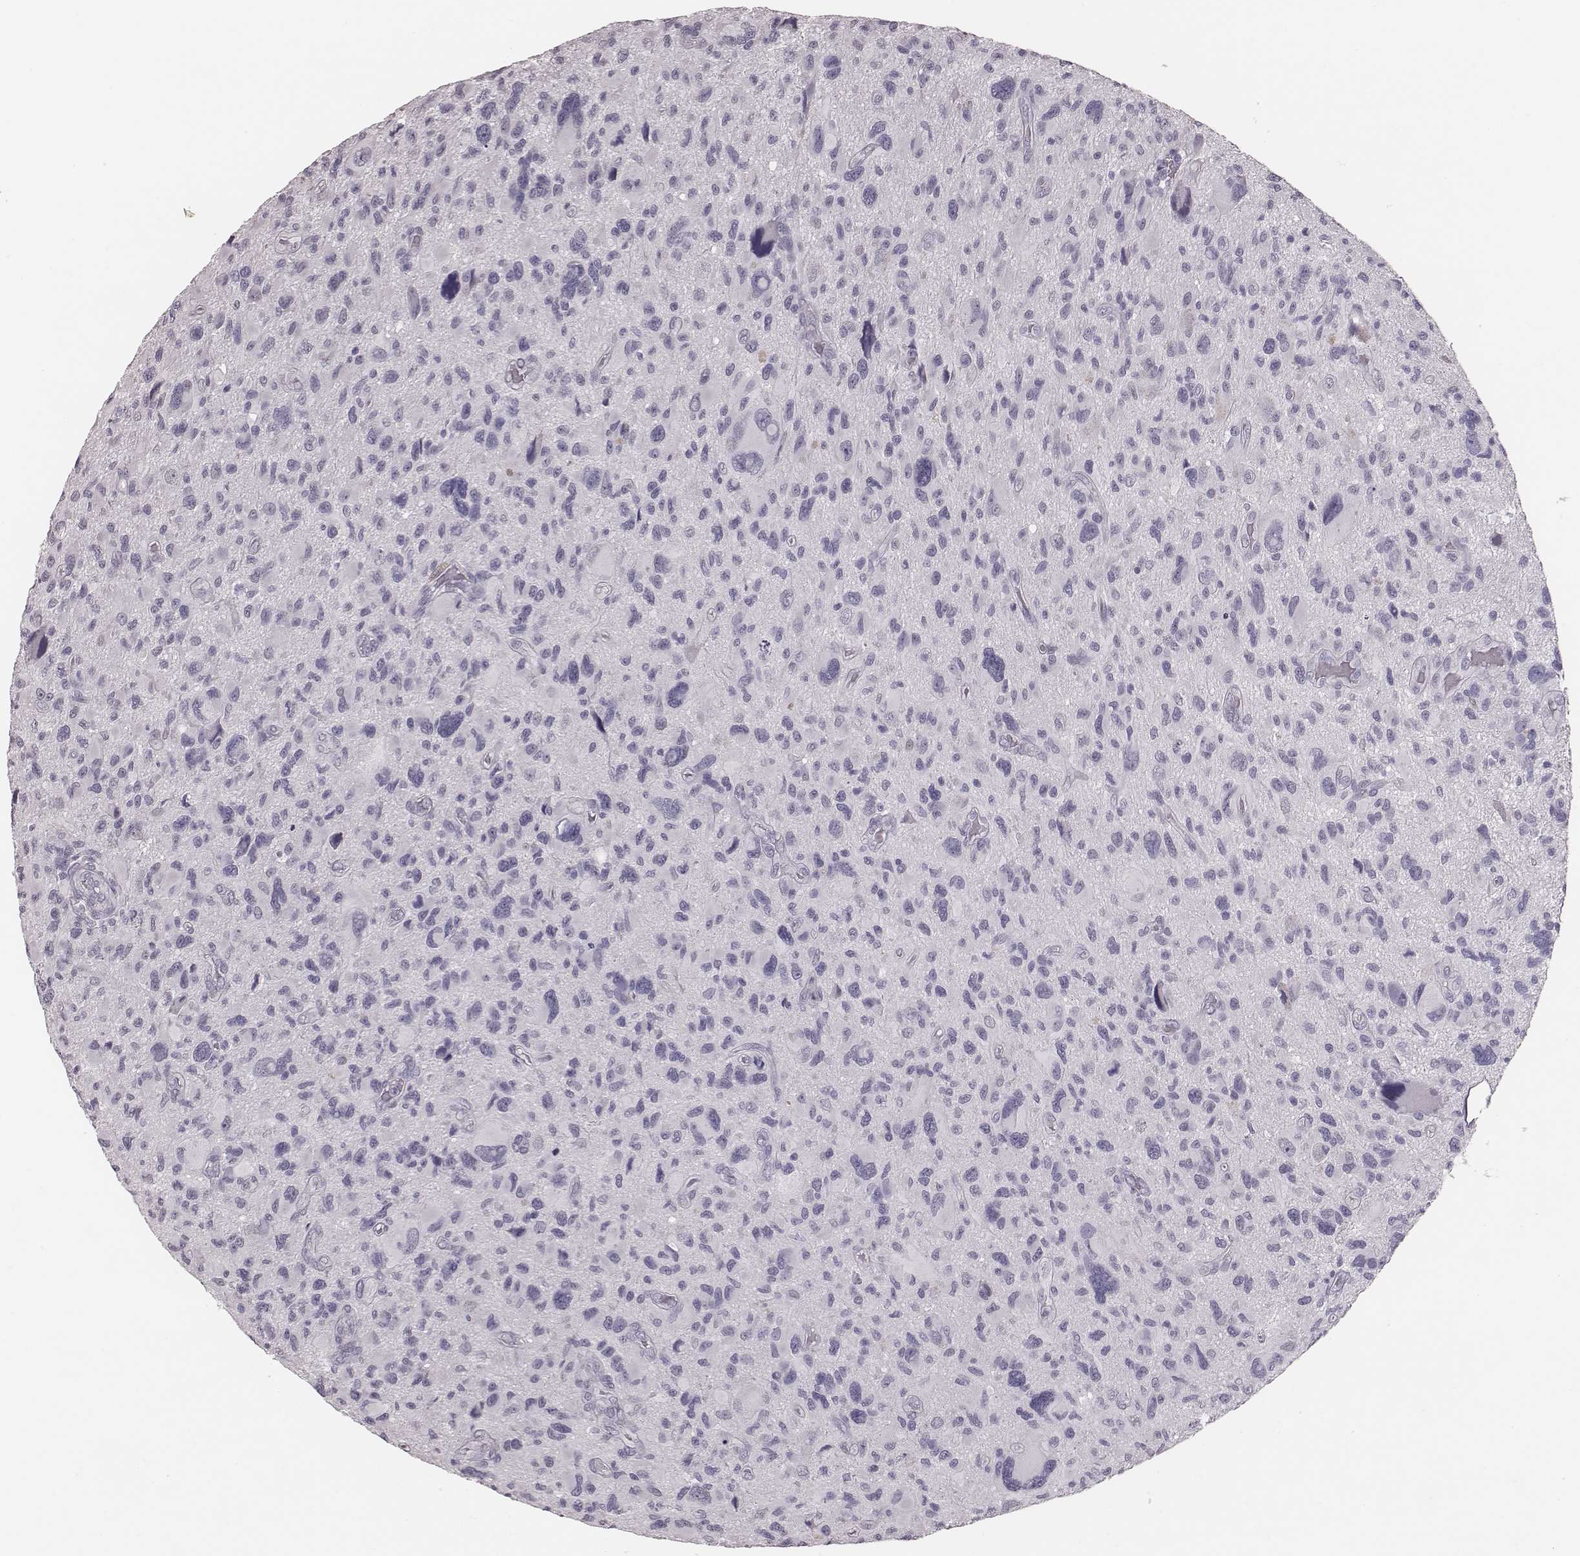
{"staining": {"intensity": "negative", "quantity": "none", "location": "none"}, "tissue": "glioma", "cell_type": "Tumor cells", "image_type": "cancer", "snomed": [{"axis": "morphology", "description": "Glioma, malignant, NOS"}, {"axis": "morphology", "description": "Glioma, malignant, High grade"}, {"axis": "topography", "description": "Brain"}], "caption": "Immunohistochemistry of glioma demonstrates no positivity in tumor cells.", "gene": "CSHL1", "patient": {"sex": "female", "age": 71}}